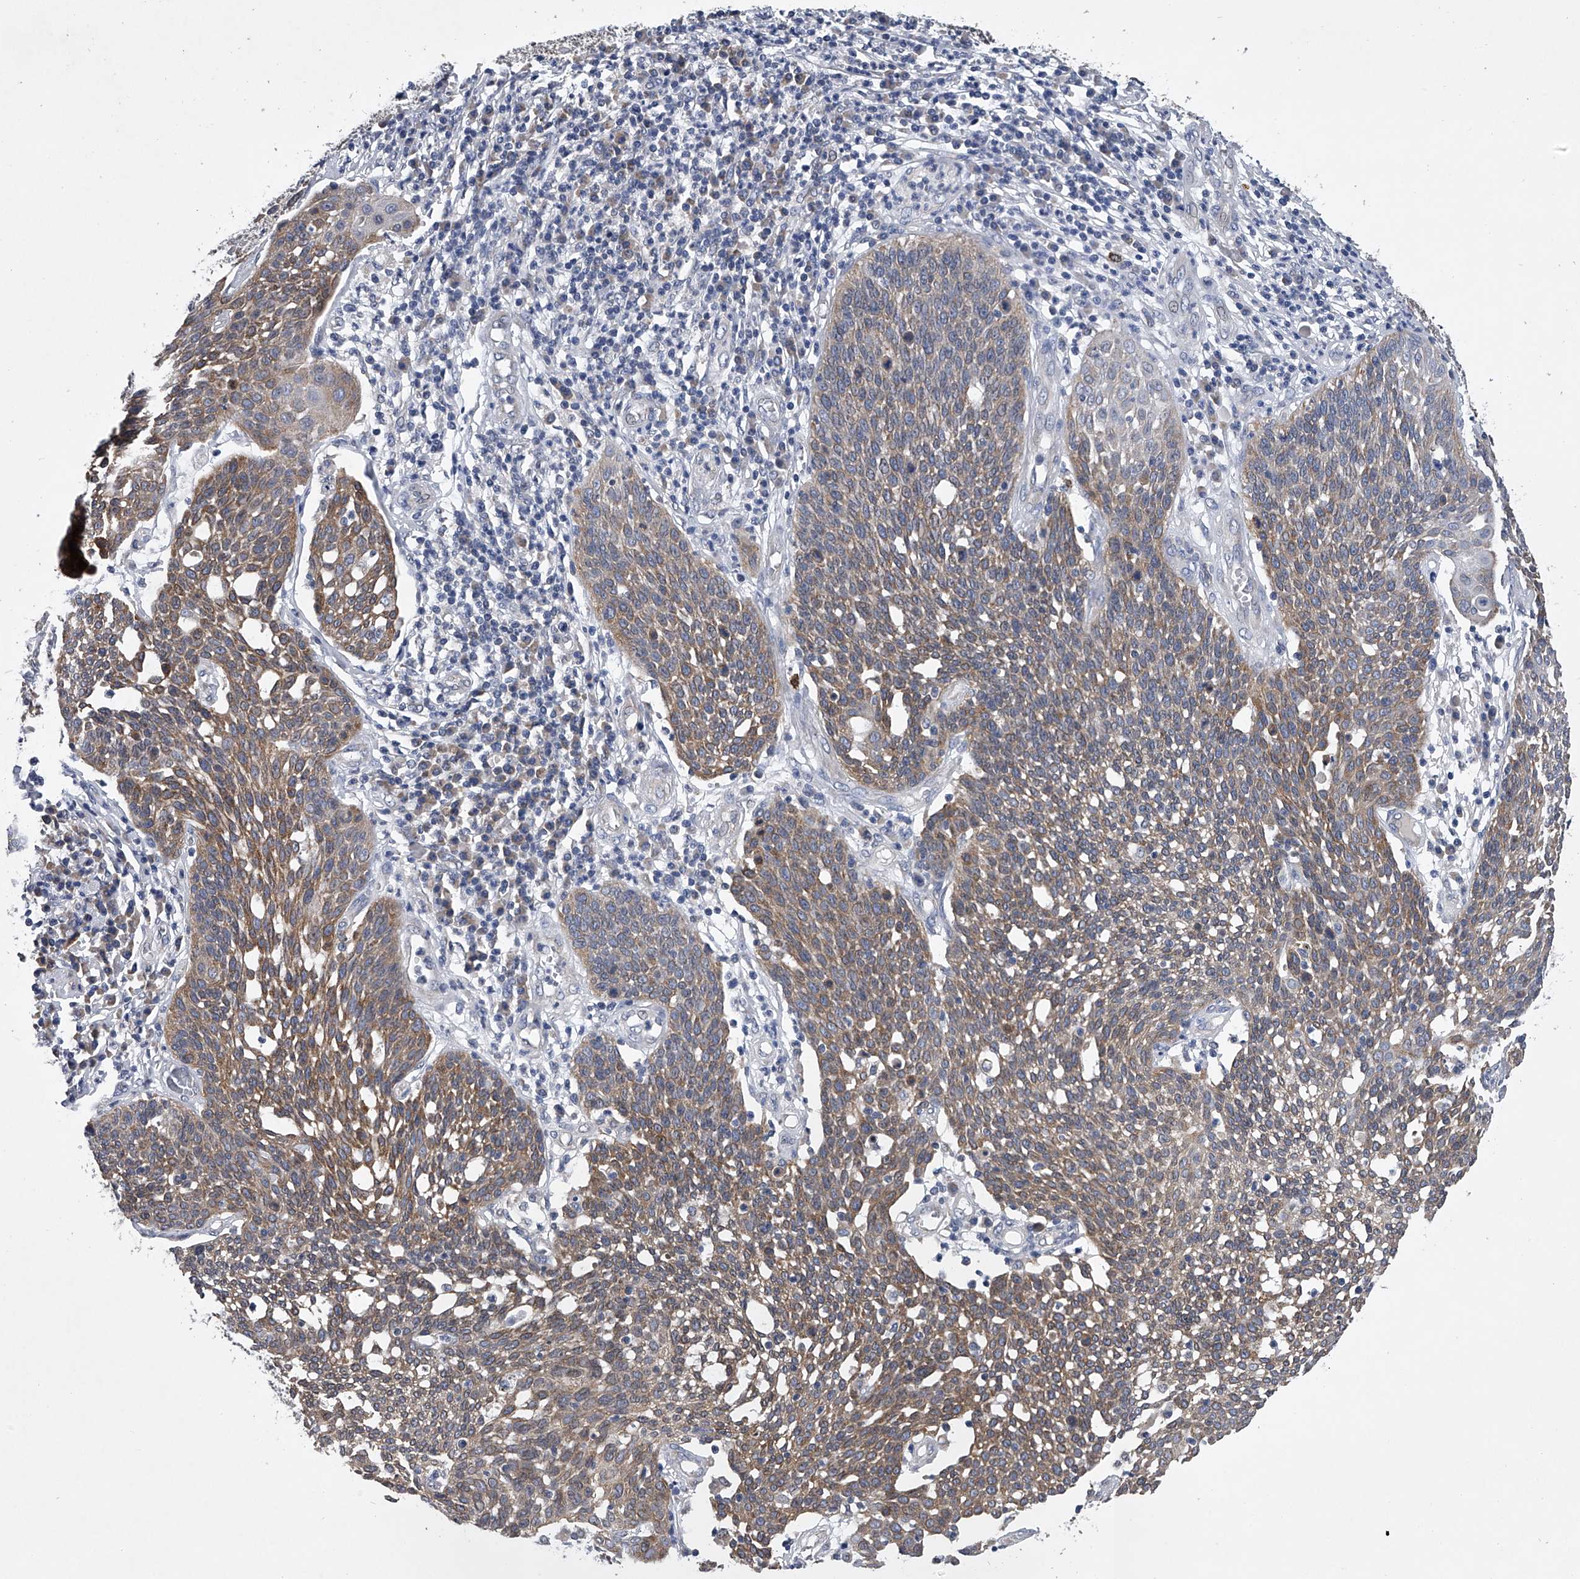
{"staining": {"intensity": "moderate", "quantity": ">75%", "location": "cytoplasmic/membranous"}, "tissue": "cervical cancer", "cell_type": "Tumor cells", "image_type": "cancer", "snomed": [{"axis": "morphology", "description": "Squamous cell carcinoma, NOS"}, {"axis": "topography", "description": "Cervix"}], "caption": "Cervical cancer (squamous cell carcinoma) tissue demonstrates moderate cytoplasmic/membranous staining in about >75% of tumor cells", "gene": "RNF5", "patient": {"sex": "female", "age": 34}}